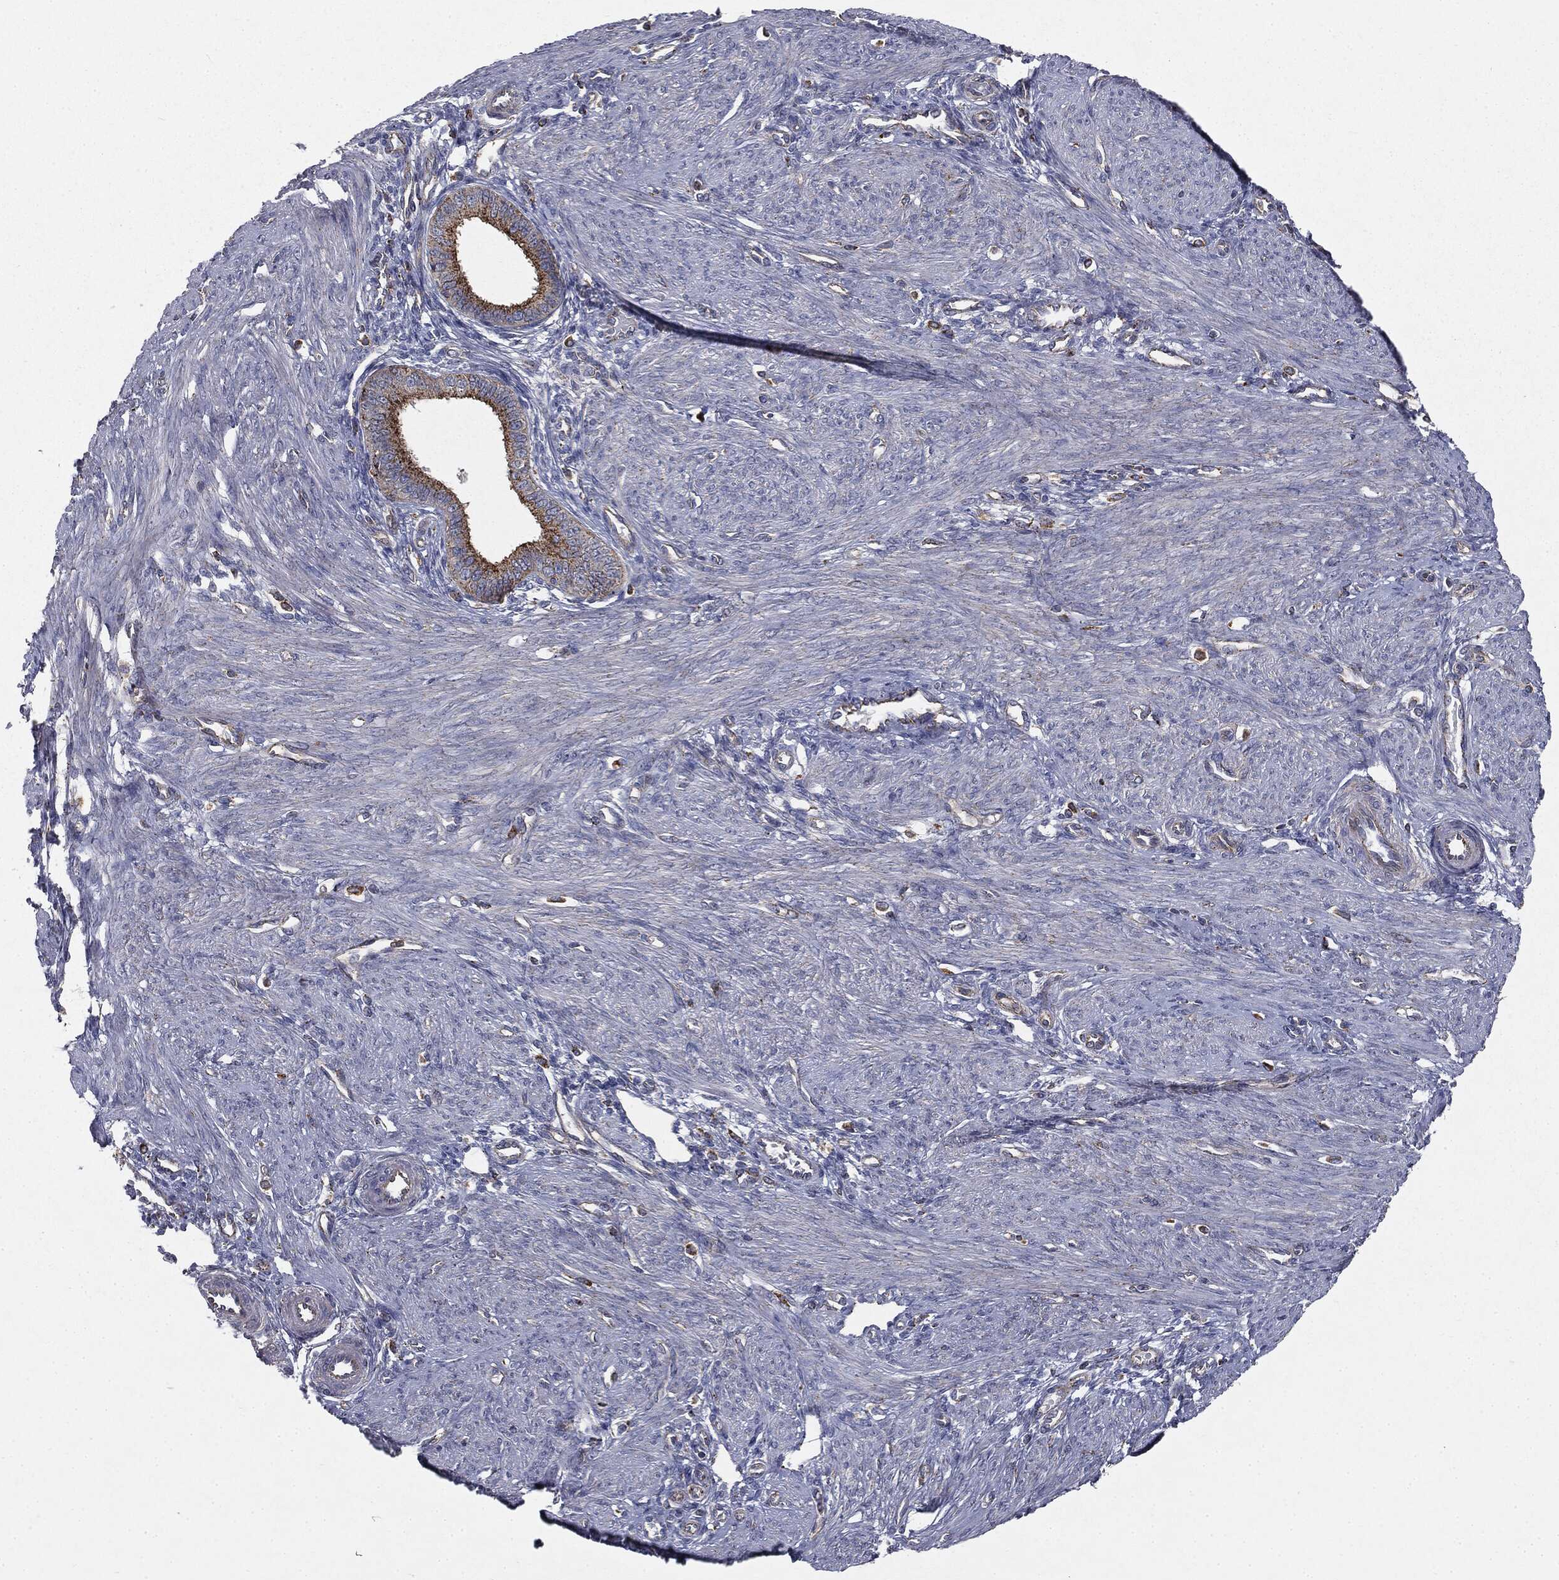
{"staining": {"intensity": "negative", "quantity": "none", "location": "none"}, "tissue": "endometrium", "cell_type": "Cells in endometrial stroma", "image_type": "normal", "snomed": [{"axis": "morphology", "description": "Normal tissue, NOS"}, {"axis": "topography", "description": "Endometrium"}], "caption": "An image of endometrium stained for a protein shows no brown staining in cells in endometrial stroma.", "gene": "CTSA", "patient": {"sex": "female", "age": 39}}